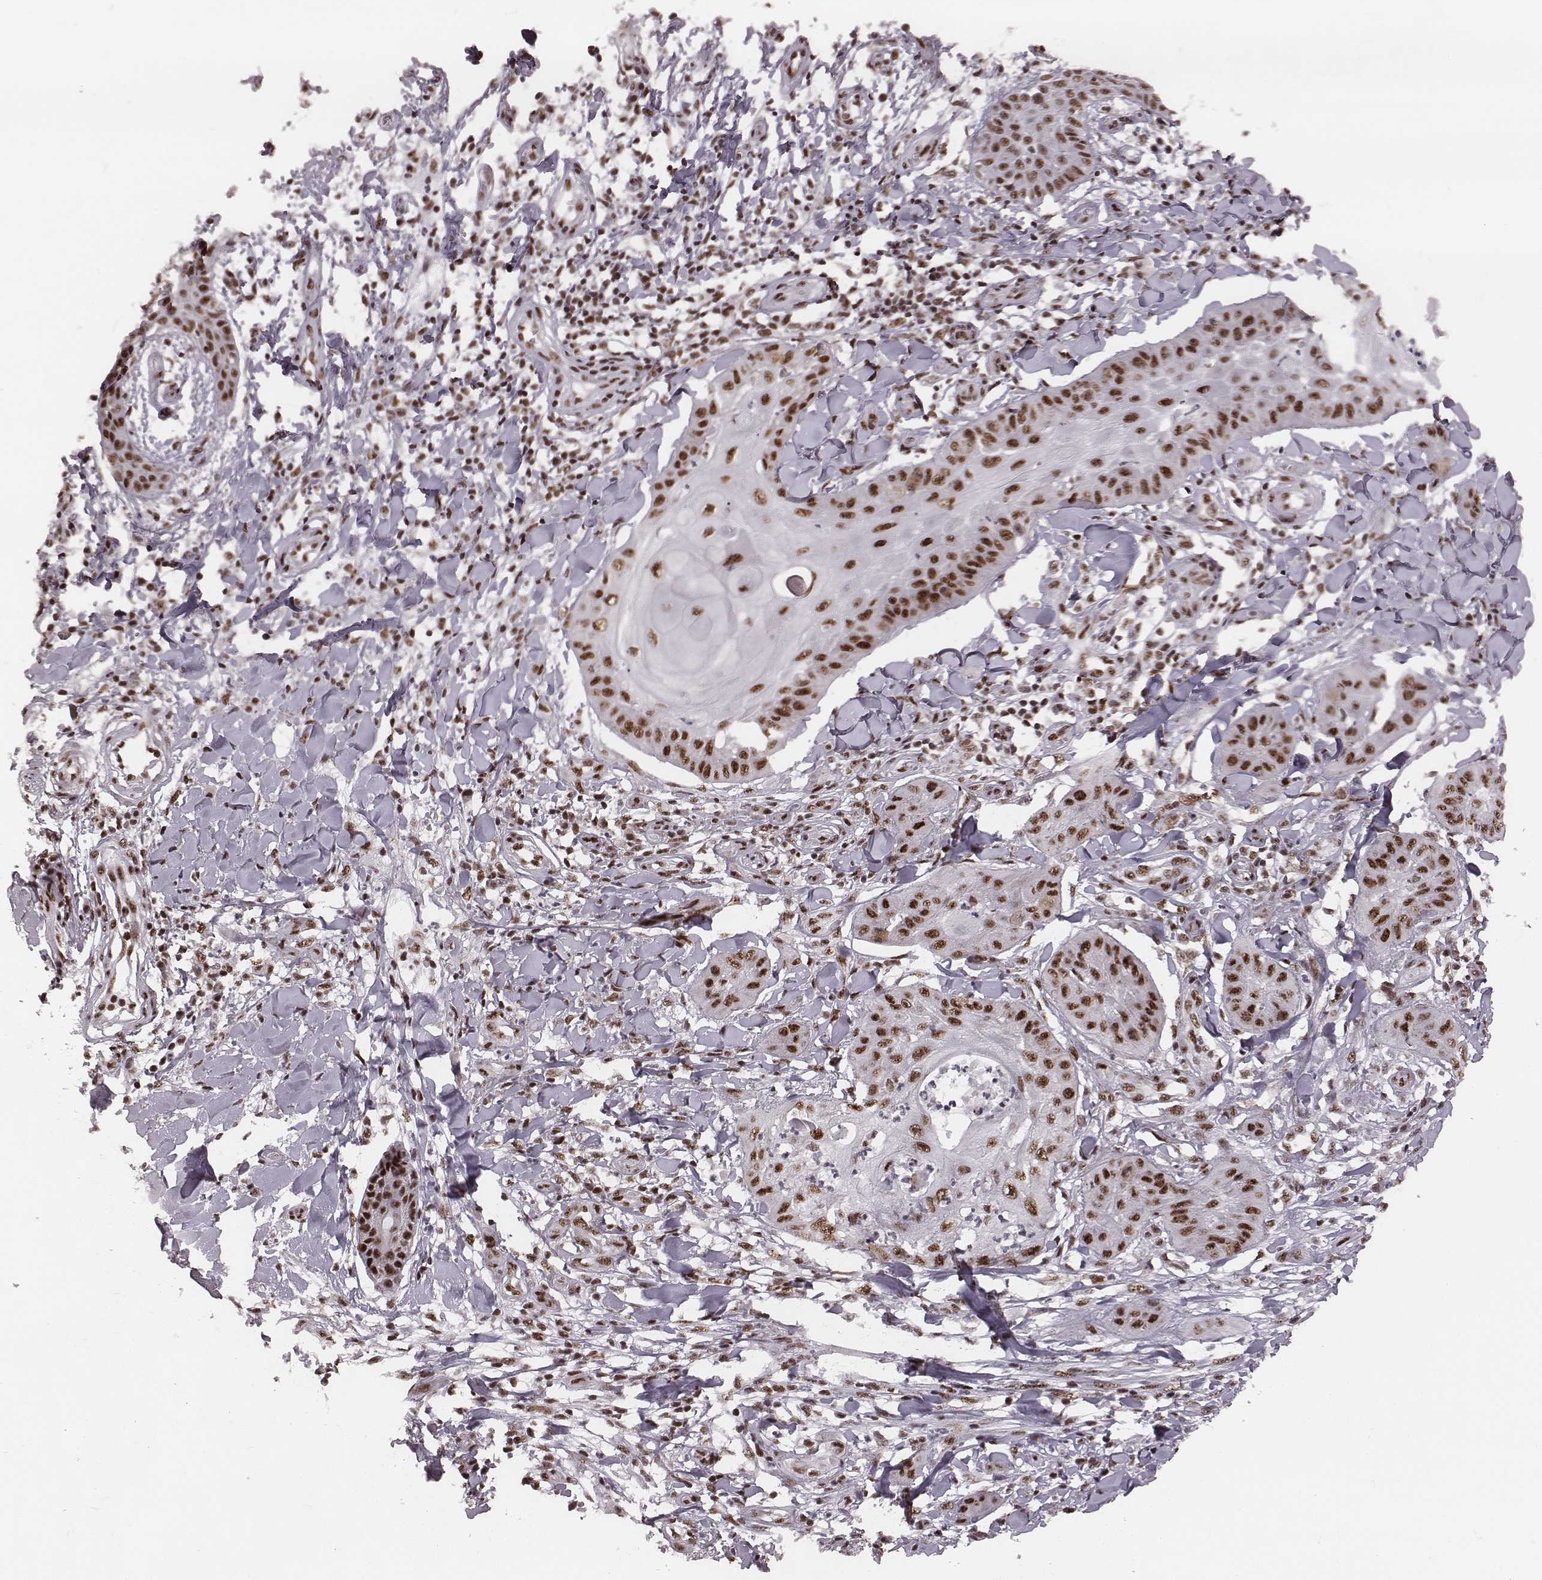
{"staining": {"intensity": "strong", "quantity": ">75%", "location": "nuclear"}, "tissue": "skin cancer", "cell_type": "Tumor cells", "image_type": "cancer", "snomed": [{"axis": "morphology", "description": "Squamous cell carcinoma, NOS"}, {"axis": "topography", "description": "Skin"}], "caption": "Immunohistochemistry (IHC) (DAB) staining of squamous cell carcinoma (skin) shows strong nuclear protein staining in about >75% of tumor cells.", "gene": "LUC7L", "patient": {"sex": "male", "age": 70}}